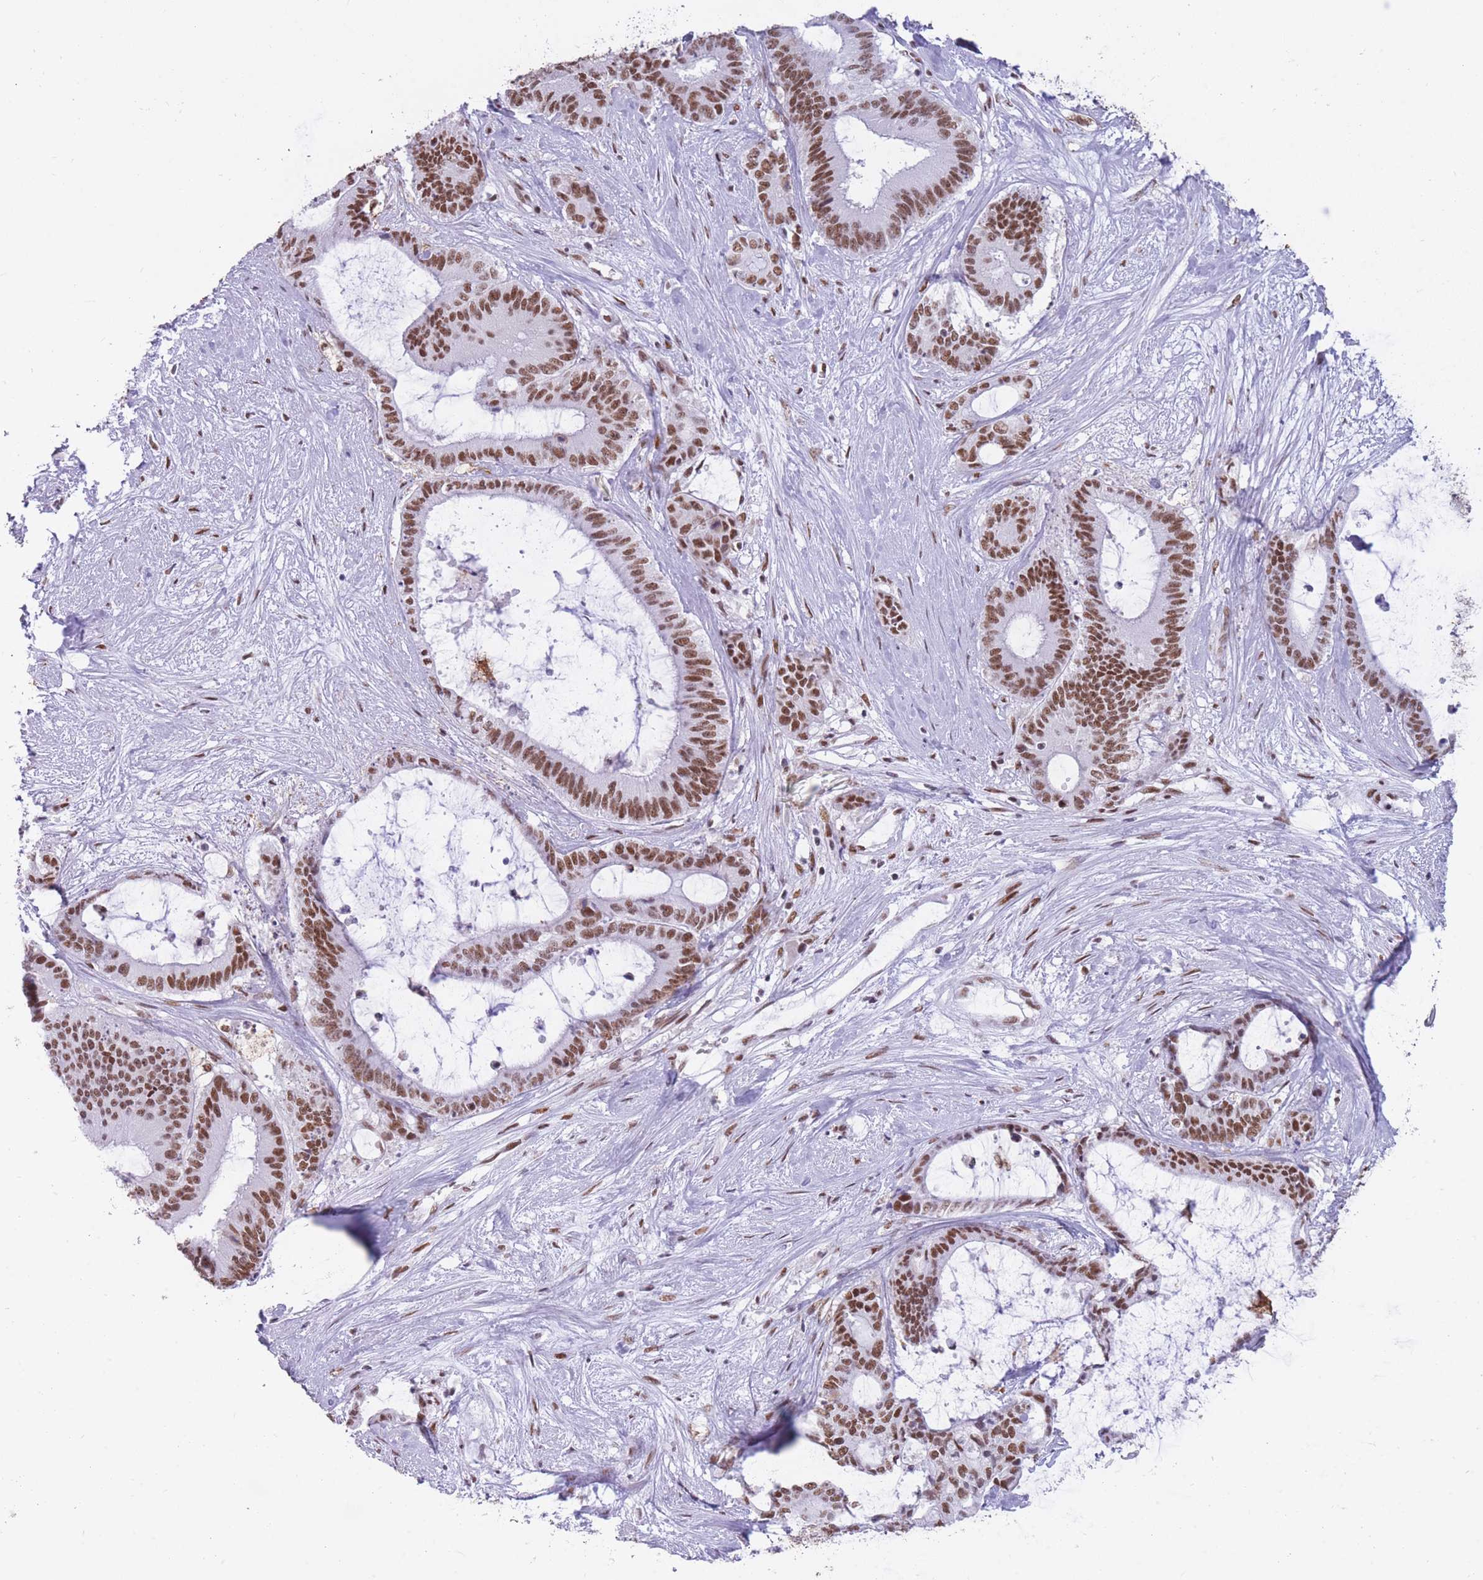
{"staining": {"intensity": "strong", "quantity": ">75%", "location": "nuclear"}, "tissue": "liver cancer", "cell_type": "Tumor cells", "image_type": "cancer", "snomed": [{"axis": "morphology", "description": "Normal tissue, NOS"}, {"axis": "morphology", "description": "Cholangiocarcinoma"}, {"axis": "topography", "description": "Liver"}, {"axis": "topography", "description": "Peripheral nerve tissue"}], "caption": "Liver cholangiocarcinoma stained with a brown dye reveals strong nuclear positive positivity in approximately >75% of tumor cells.", "gene": "HNRNPUL1", "patient": {"sex": "female", "age": 73}}